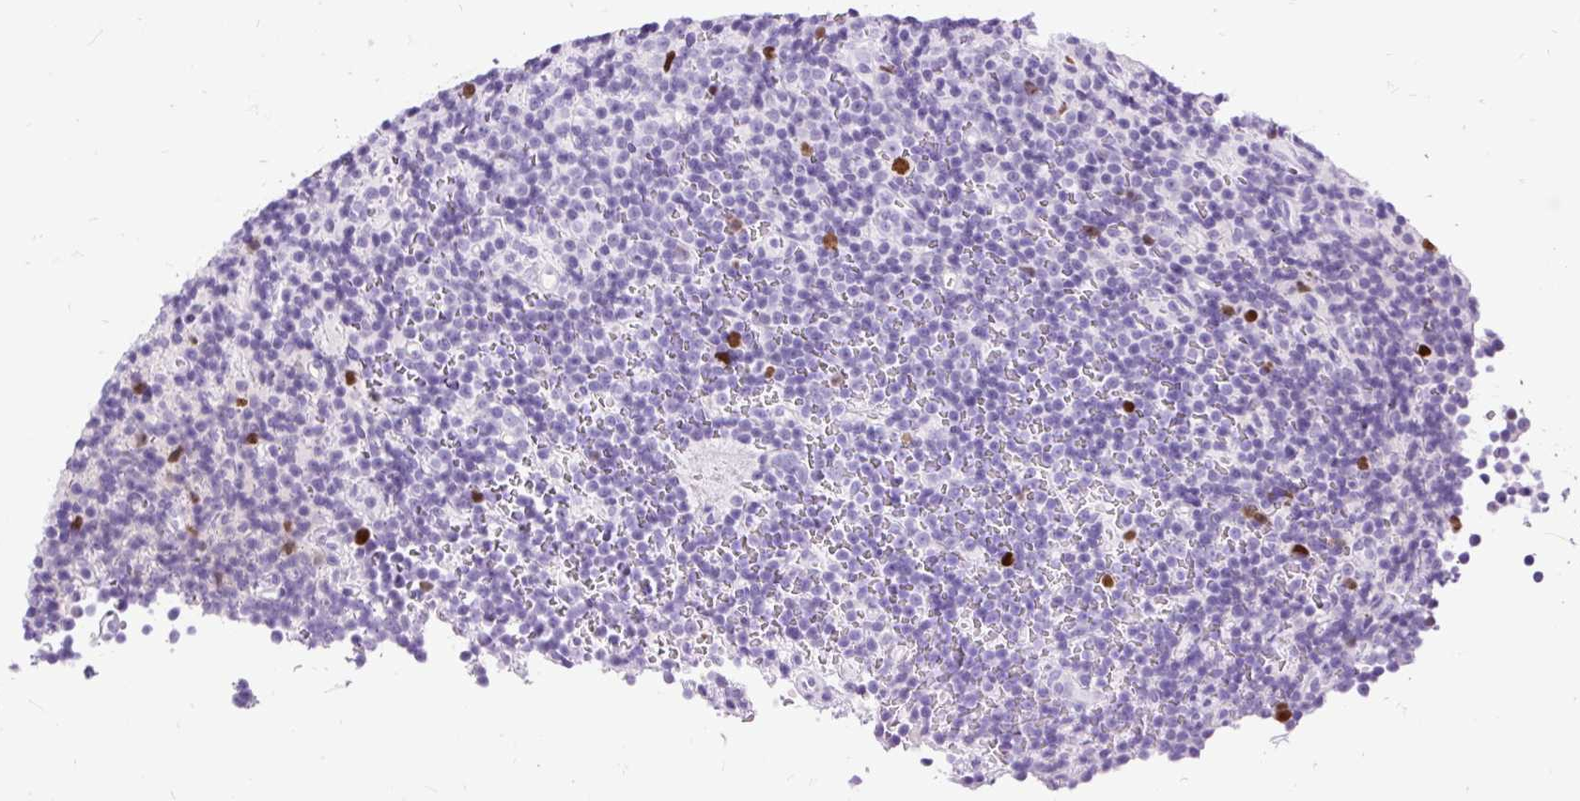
{"staining": {"intensity": "negative", "quantity": "none", "location": "none"}, "tissue": "lymphoma", "cell_type": "Tumor cells", "image_type": "cancer", "snomed": [{"axis": "morphology", "description": "Malignant lymphoma, non-Hodgkin's type, Low grade"}, {"axis": "topography", "description": "Lymph node"}], "caption": "Histopathology image shows no protein positivity in tumor cells of malignant lymphoma, non-Hodgkin's type (low-grade) tissue.", "gene": "RACGAP1", "patient": {"sex": "female", "age": 67}}